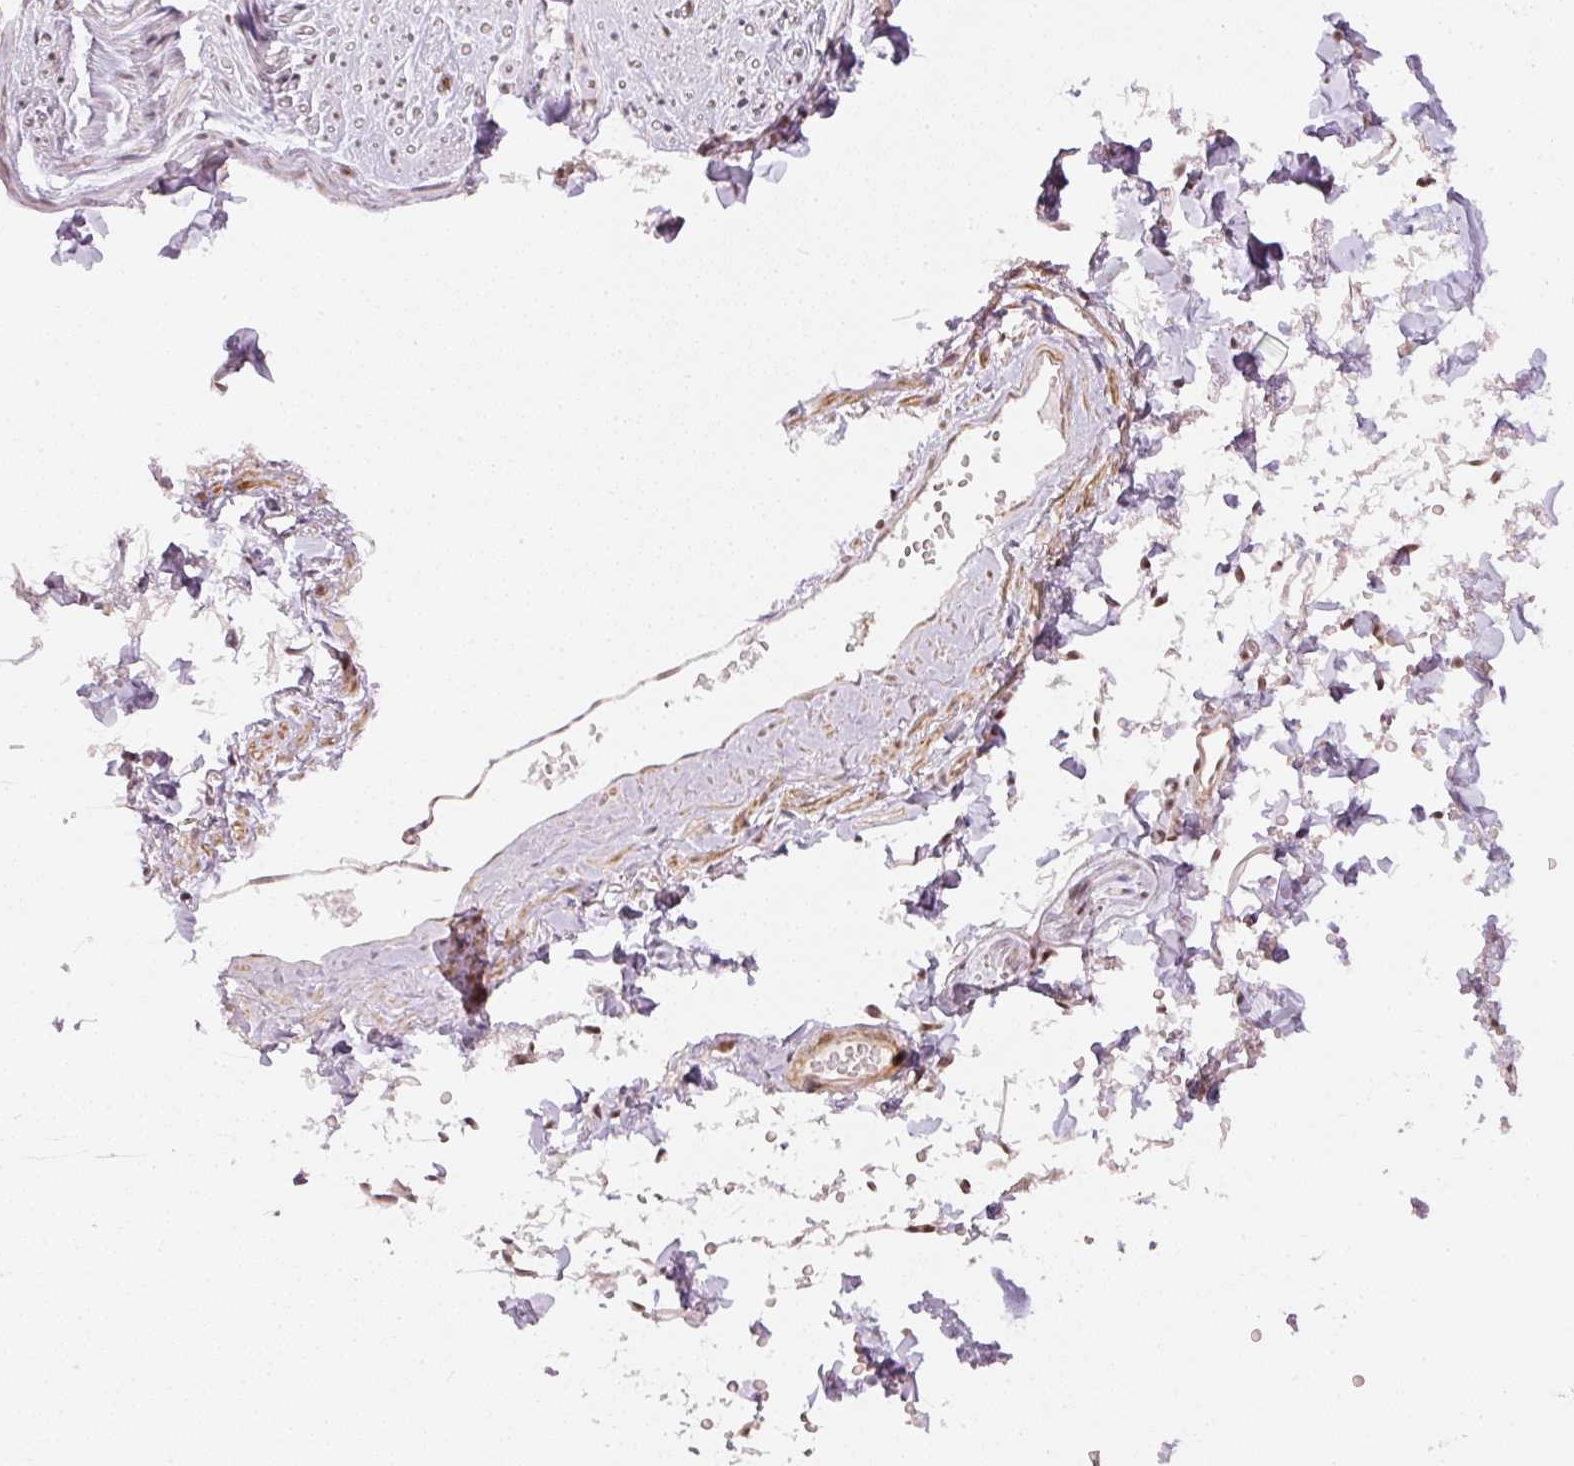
{"staining": {"intensity": "negative", "quantity": "none", "location": "none"}, "tissue": "adipose tissue", "cell_type": "Adipocytes", "image_type": "normal", "snomed": [{"axis": "morphology", "description": "Normal tissue, NOS"}, {"axis": "topography", "description": "Vulva"}, {"axis": "topography", "description": "Vagina"}, {"axis": "topography", "description": "Peripheral nerve tissue"}], "caption": "High power microscopy micrograph of an immunohistochemistry image of benign adipose tissue, revealing no significant staining in adipocytes. Brightfield microscopy of immunohistochemistry stained with DAB (brown) and hematoxylin (blue), captured at high magnification.", "gene": "THOC6", "patient": {"sex": "female", "age": 66}}